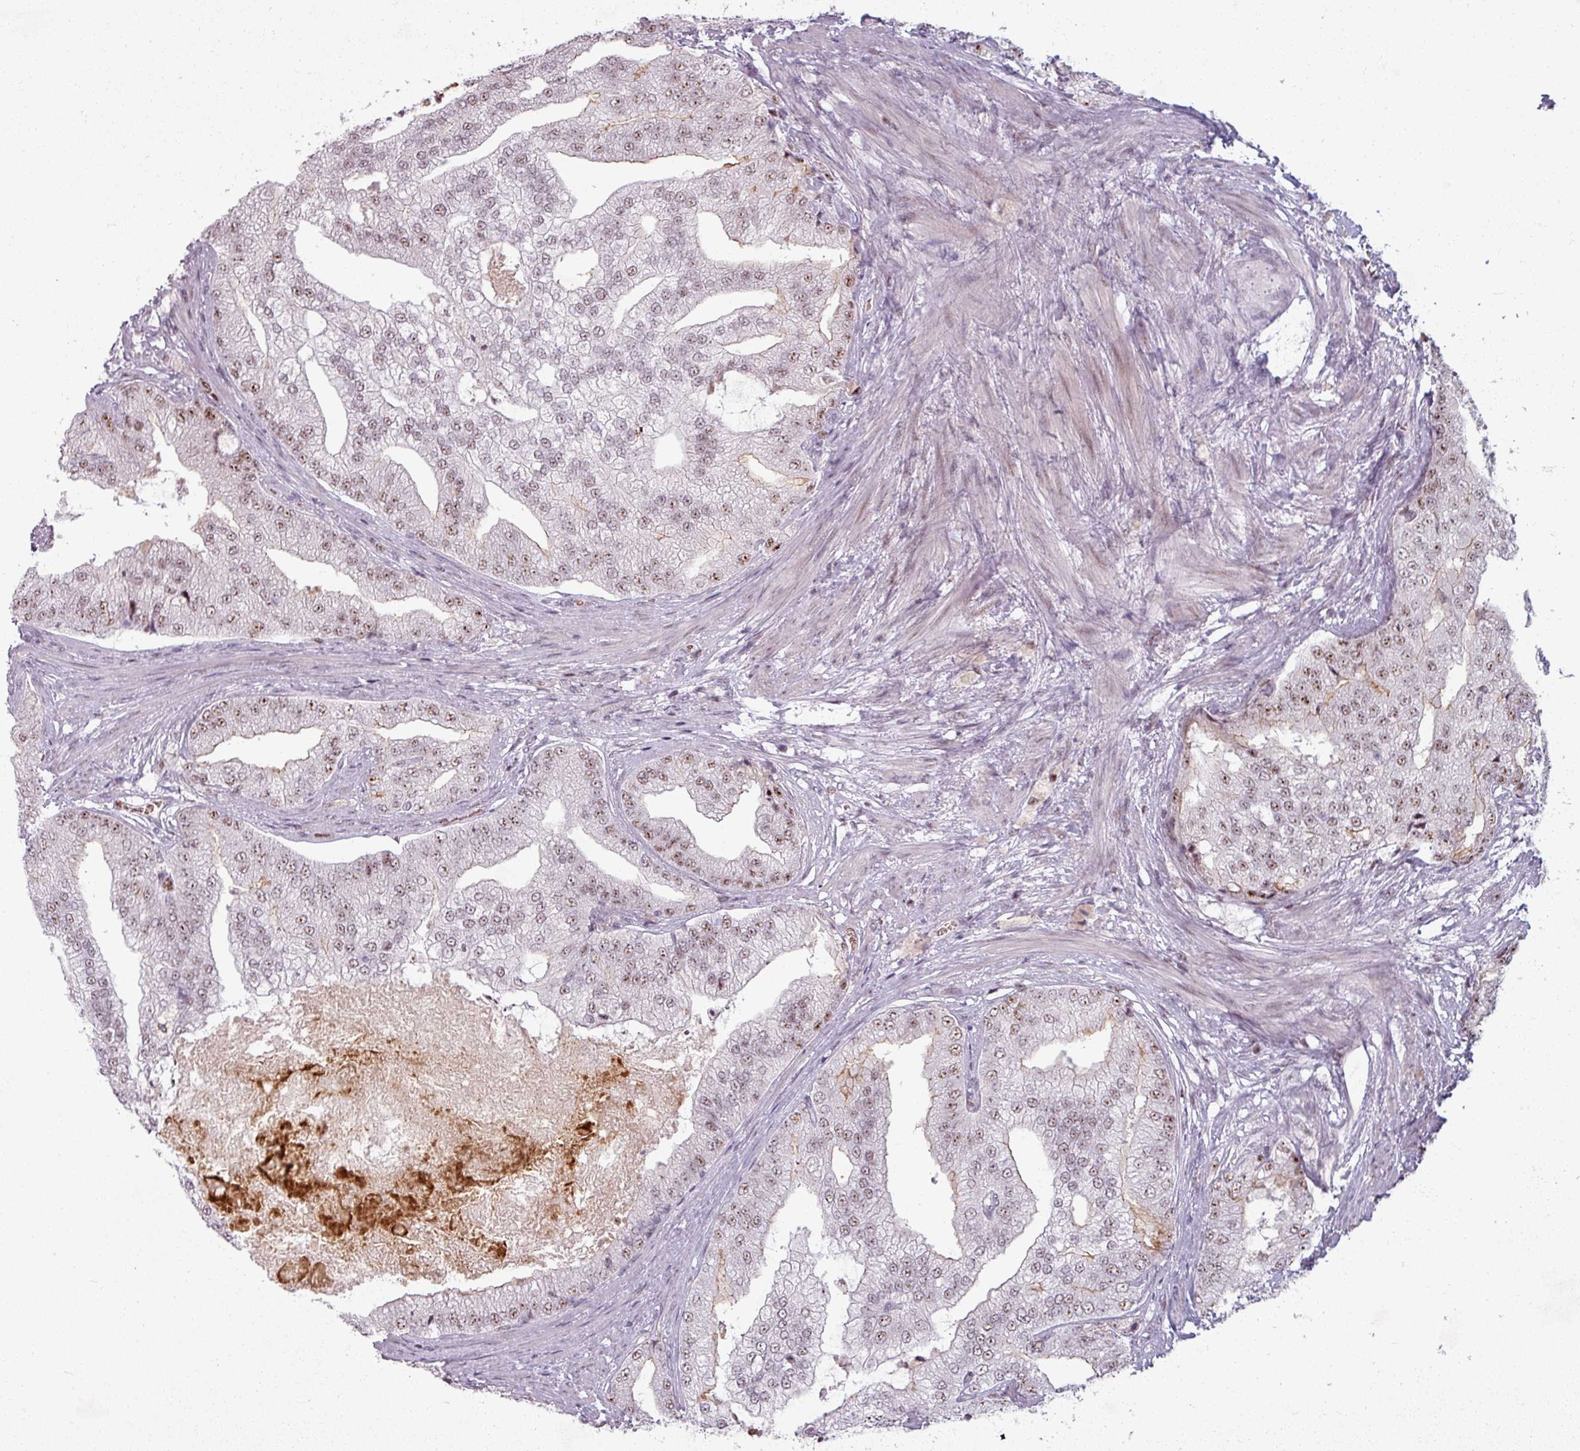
{"staining": {"intensity": "moderate", "quantity": "25%-75%", "location": "nuclear"}, "tissue": "prostate cancer", "cell_type": "Tumor cells", "image_type": "cancer", "snomed": [{"axis": "morphology", "description": "Adenocarcinoma, High grade"}, {"axis": "topography", "description": "Prostate"}], "caption": "A medium amount of moderate nuclear expression is seen in about 25%-75% of tumor cells in prostate high-grade adenocarcinoma tissue.", "gene": "NCOR1", "patient": {"sex": "male", "age": 70}}